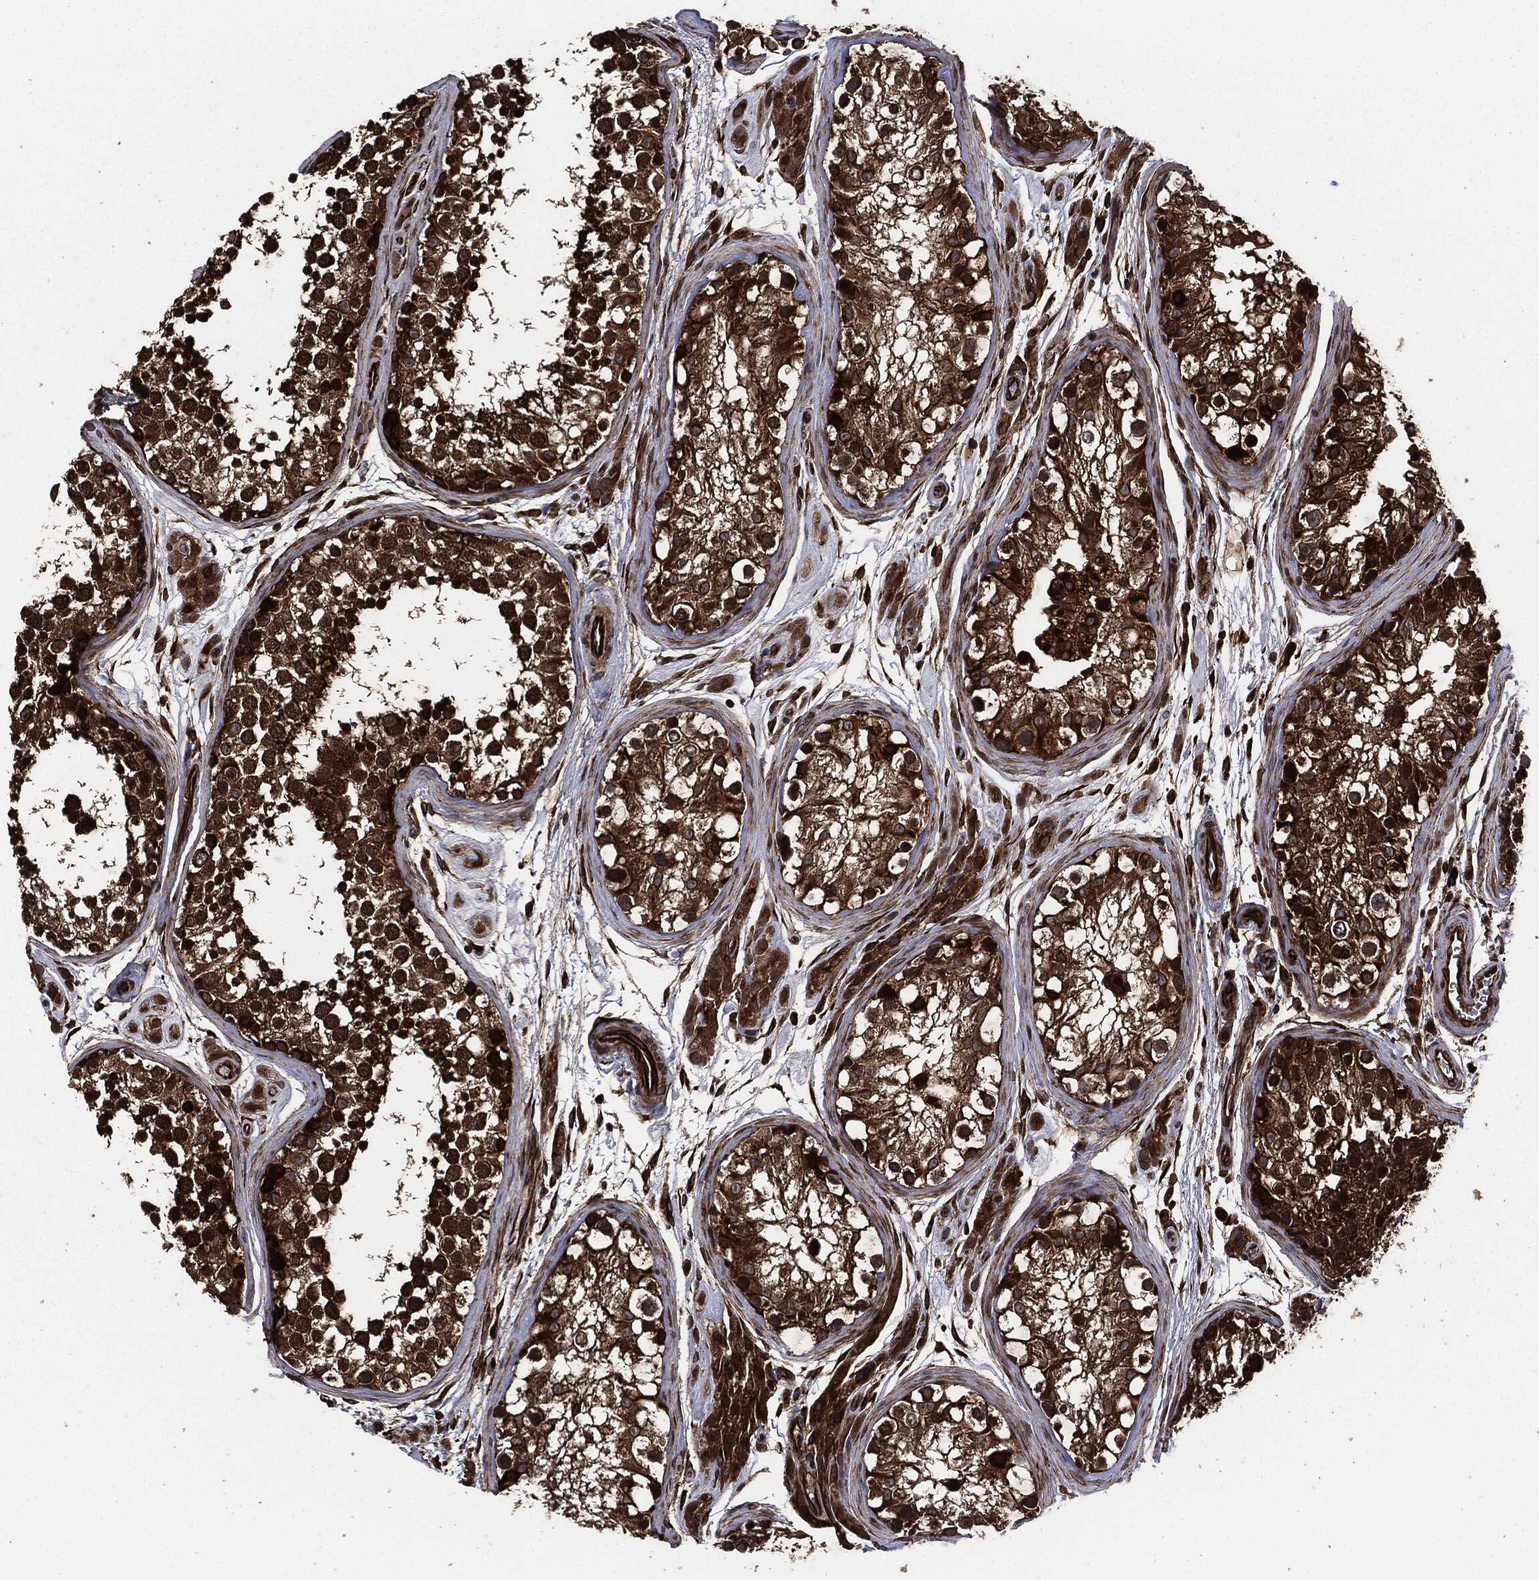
{"staining": {"intensity": "strong", "quantity": ">75%", "location": "cytoplasmic/membranous"}, "tissue": "testis", "cell_type": "Cells in seminiferous ducts", "image_type": "normal", "snomed": [{"axis": "morphology", "description": "Normal tissue, NOS"}, {"axis": "topography", "description": "Testis"}], "caption": "The histopathology image exhibits staining of benign testis, revealing strong cytoplasmic/membranous protein expression (brown color) within cells in seminiferous ducts.", "gene": "RAP1GDS1", "patient": {"sex": "male", "age": 31}}